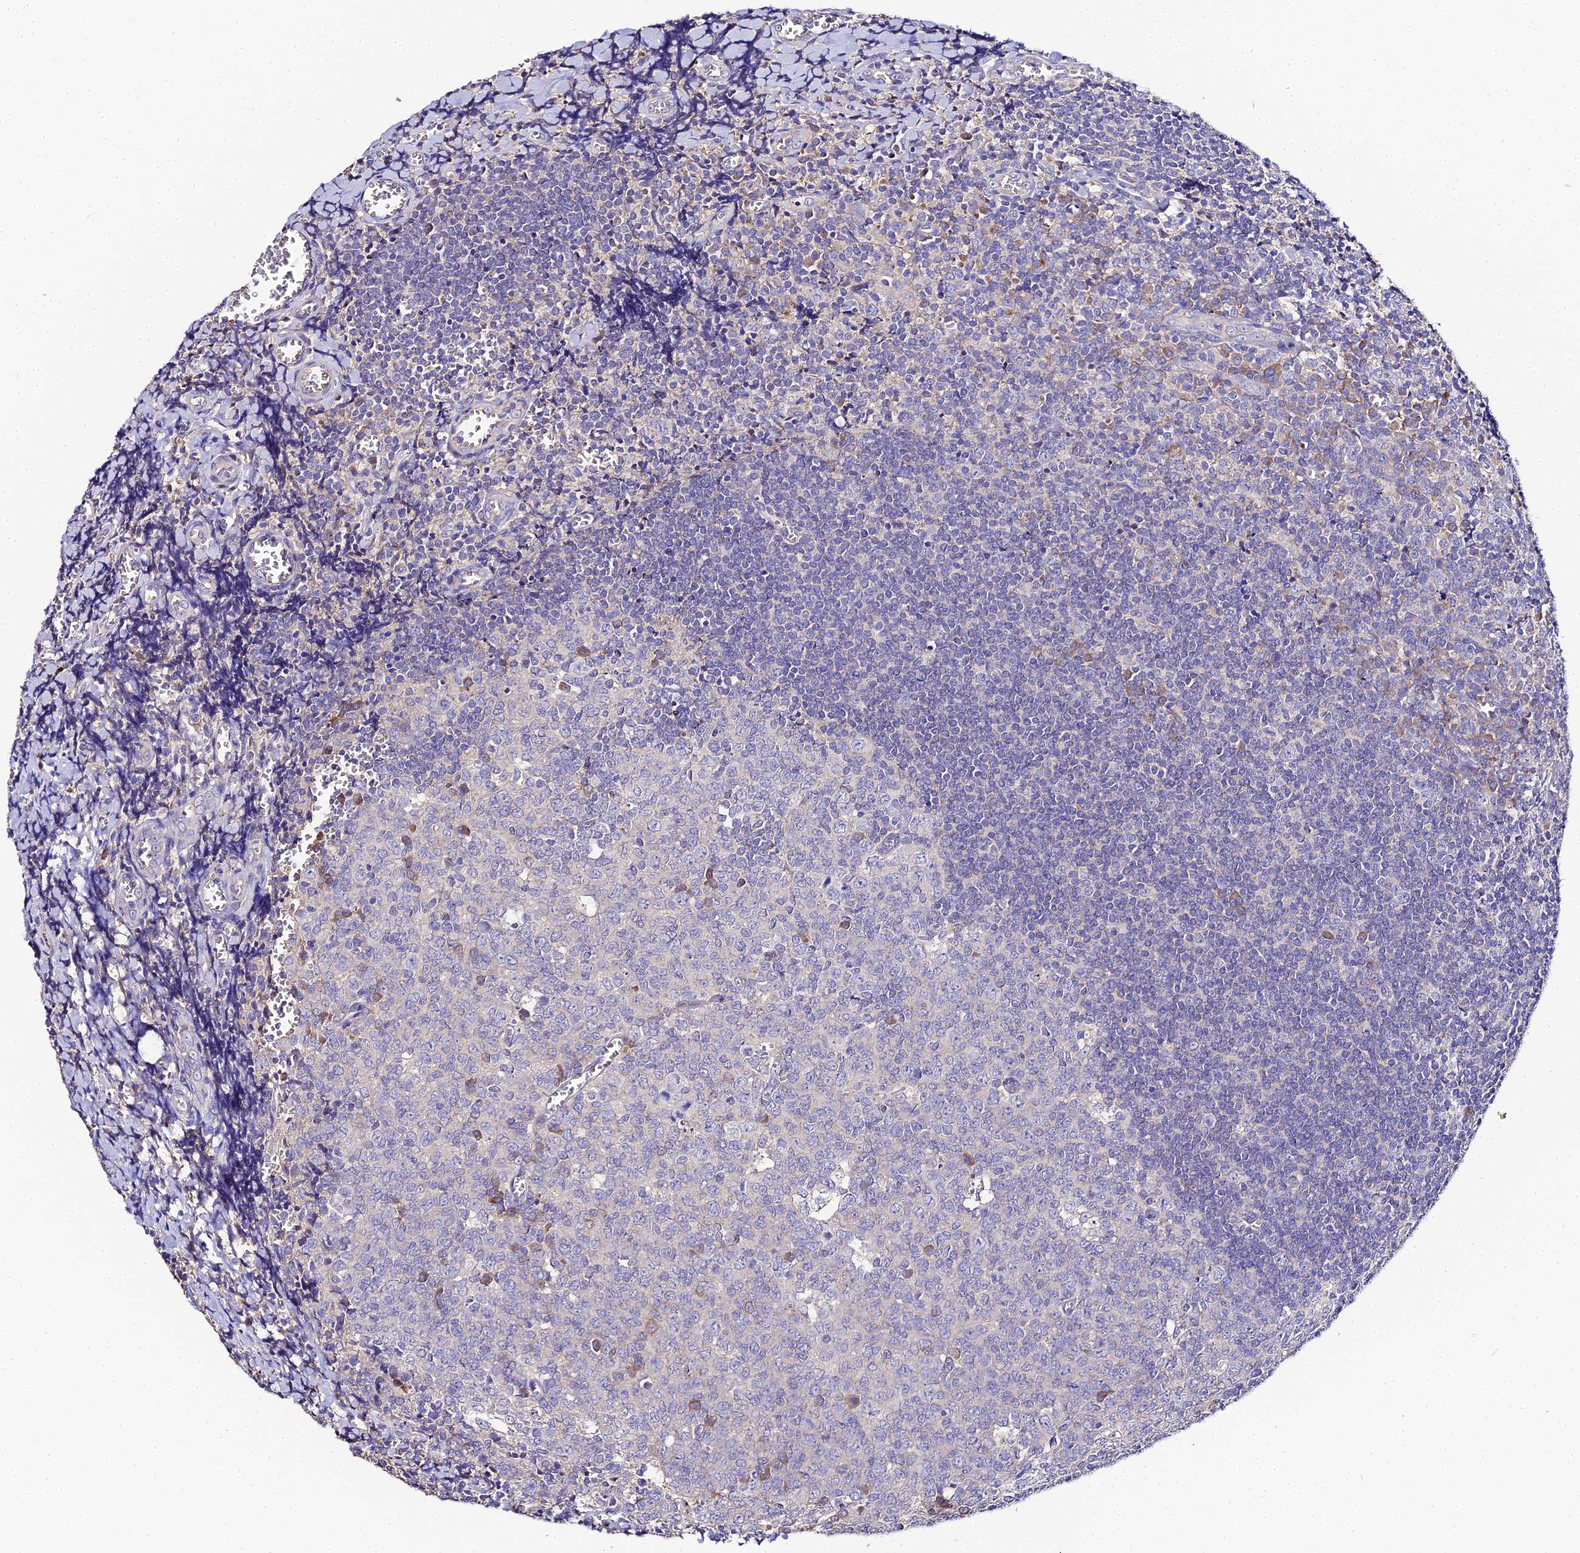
{"staining": {"intensity": "moderate", "quantity": "<25%", "location": "cytoplasmic/membranous"}, "tissue": "tonsil", "cell_type": "Germinal center cells", "image_type": "normal", "snomed": [{"axis": "morphology", "description": "Normal tissue, NOS"}, {"axis": "topography", "description": "Tonsil"}], "caption": "This micrograph reveals unremarkable tonsil stained with immunohistochemistry to label a protein in brown. The cytoplasmic/membranous of germinal center cells show moderate positivity for the protein. Nuclei are counter-stained blue.", "gene": "SCX", "patient": {"sex": "male", "age": 27}}